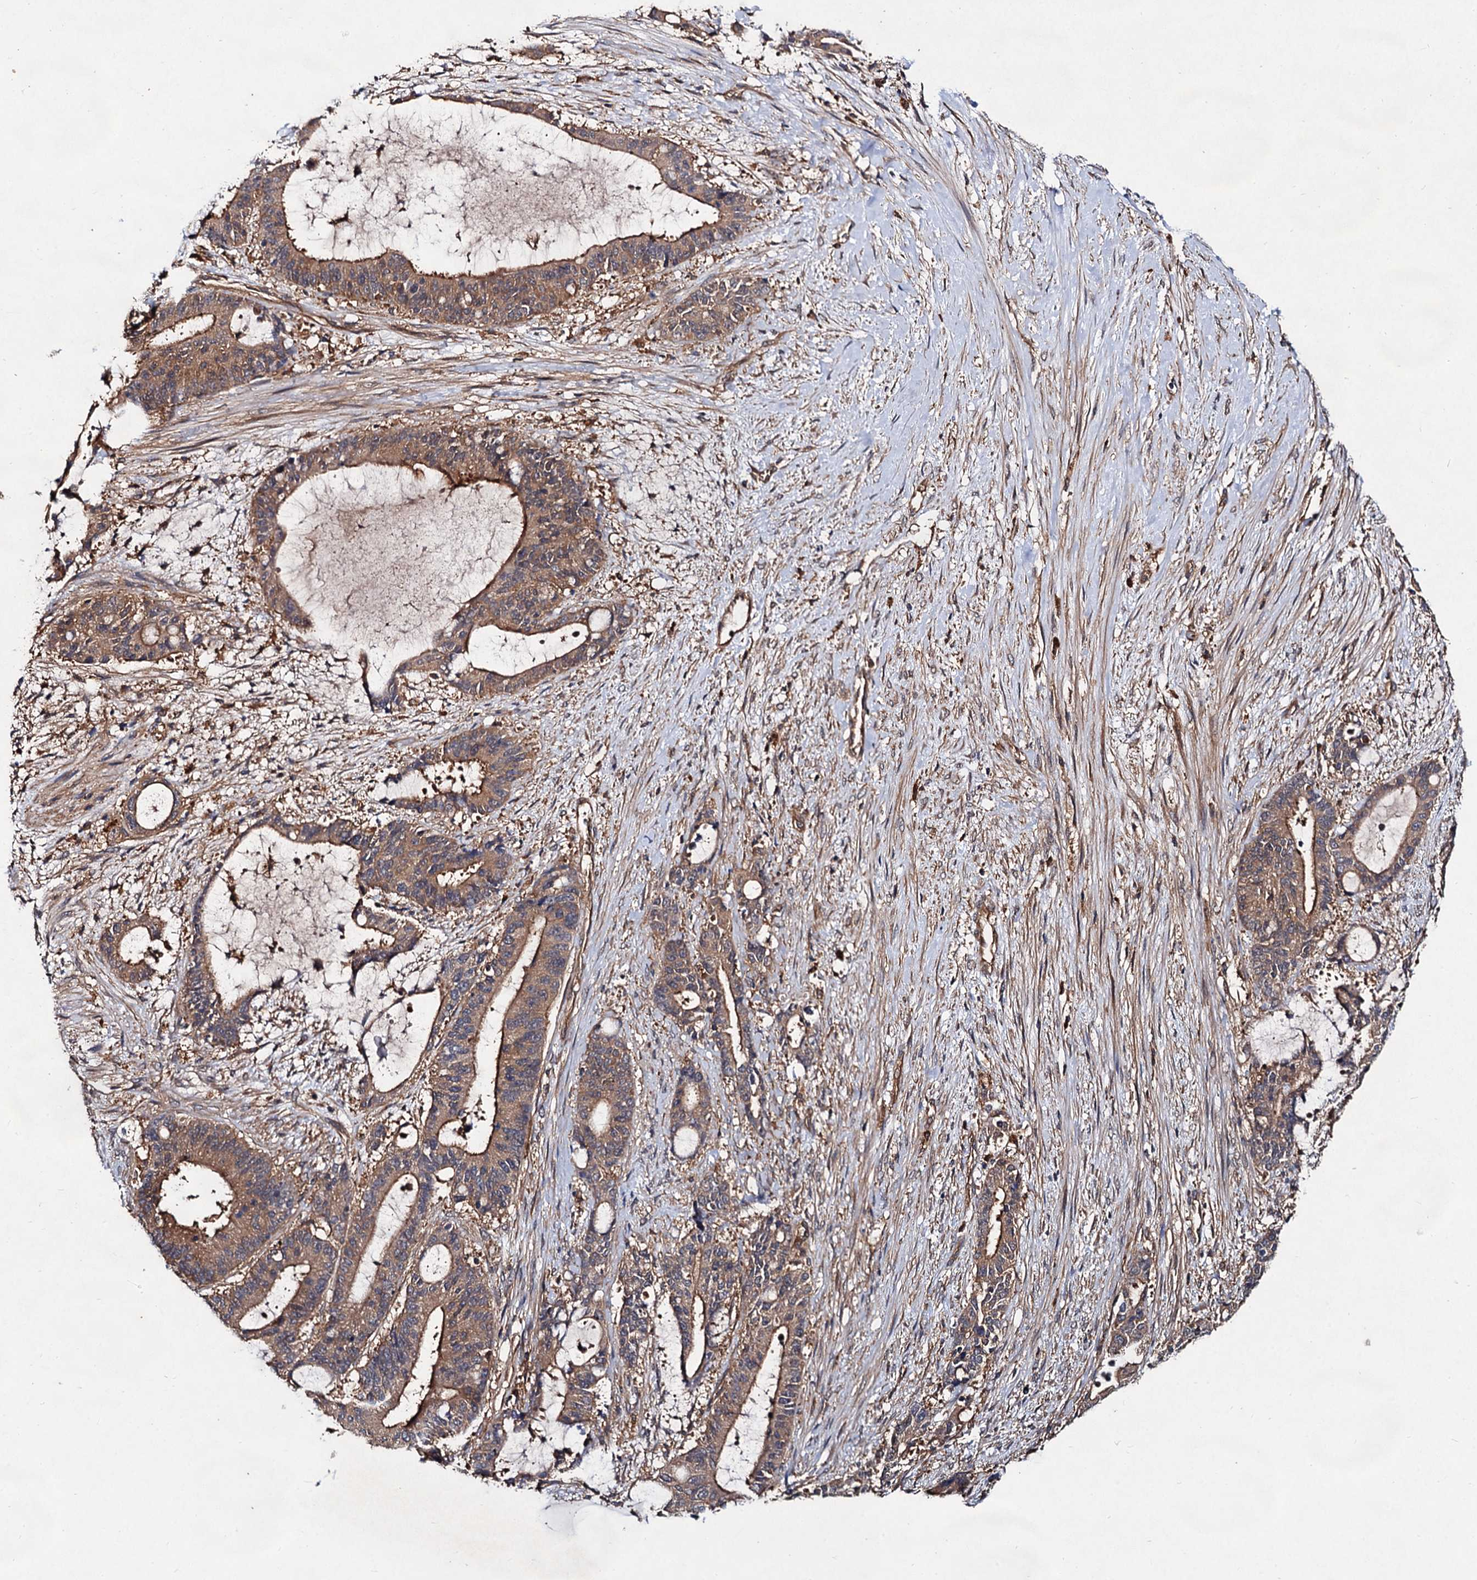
{"staining": {"intensity": "moderate", "quantity": ">75%", "location": "cytoplasmic/membranous"}, "tissue": "liver cancer", "cell_type": "Tumor cells", "image_type": "cancer", "snomed": [{"axis": "morphology", "description": "Normal tissue, NOS"}, {"axis": "morphology", "description": "Cholangiocarcinoma"}, {"axis": "topography", "description": "Liver"}, {"axis": "topography", "description": "Peripheral nerve tissue"}], "caption": "This micrograph demonstrates liver cholangiocarcinoma stained with immunohistochemistry to label a protein in brown. The cytoplasmic/membranous of tumor cells show moderate positivity for the protein. Nuclei are counter-stained blue.", "gene": "VPS29", "patient": {"sex": "female", "age": 73}}